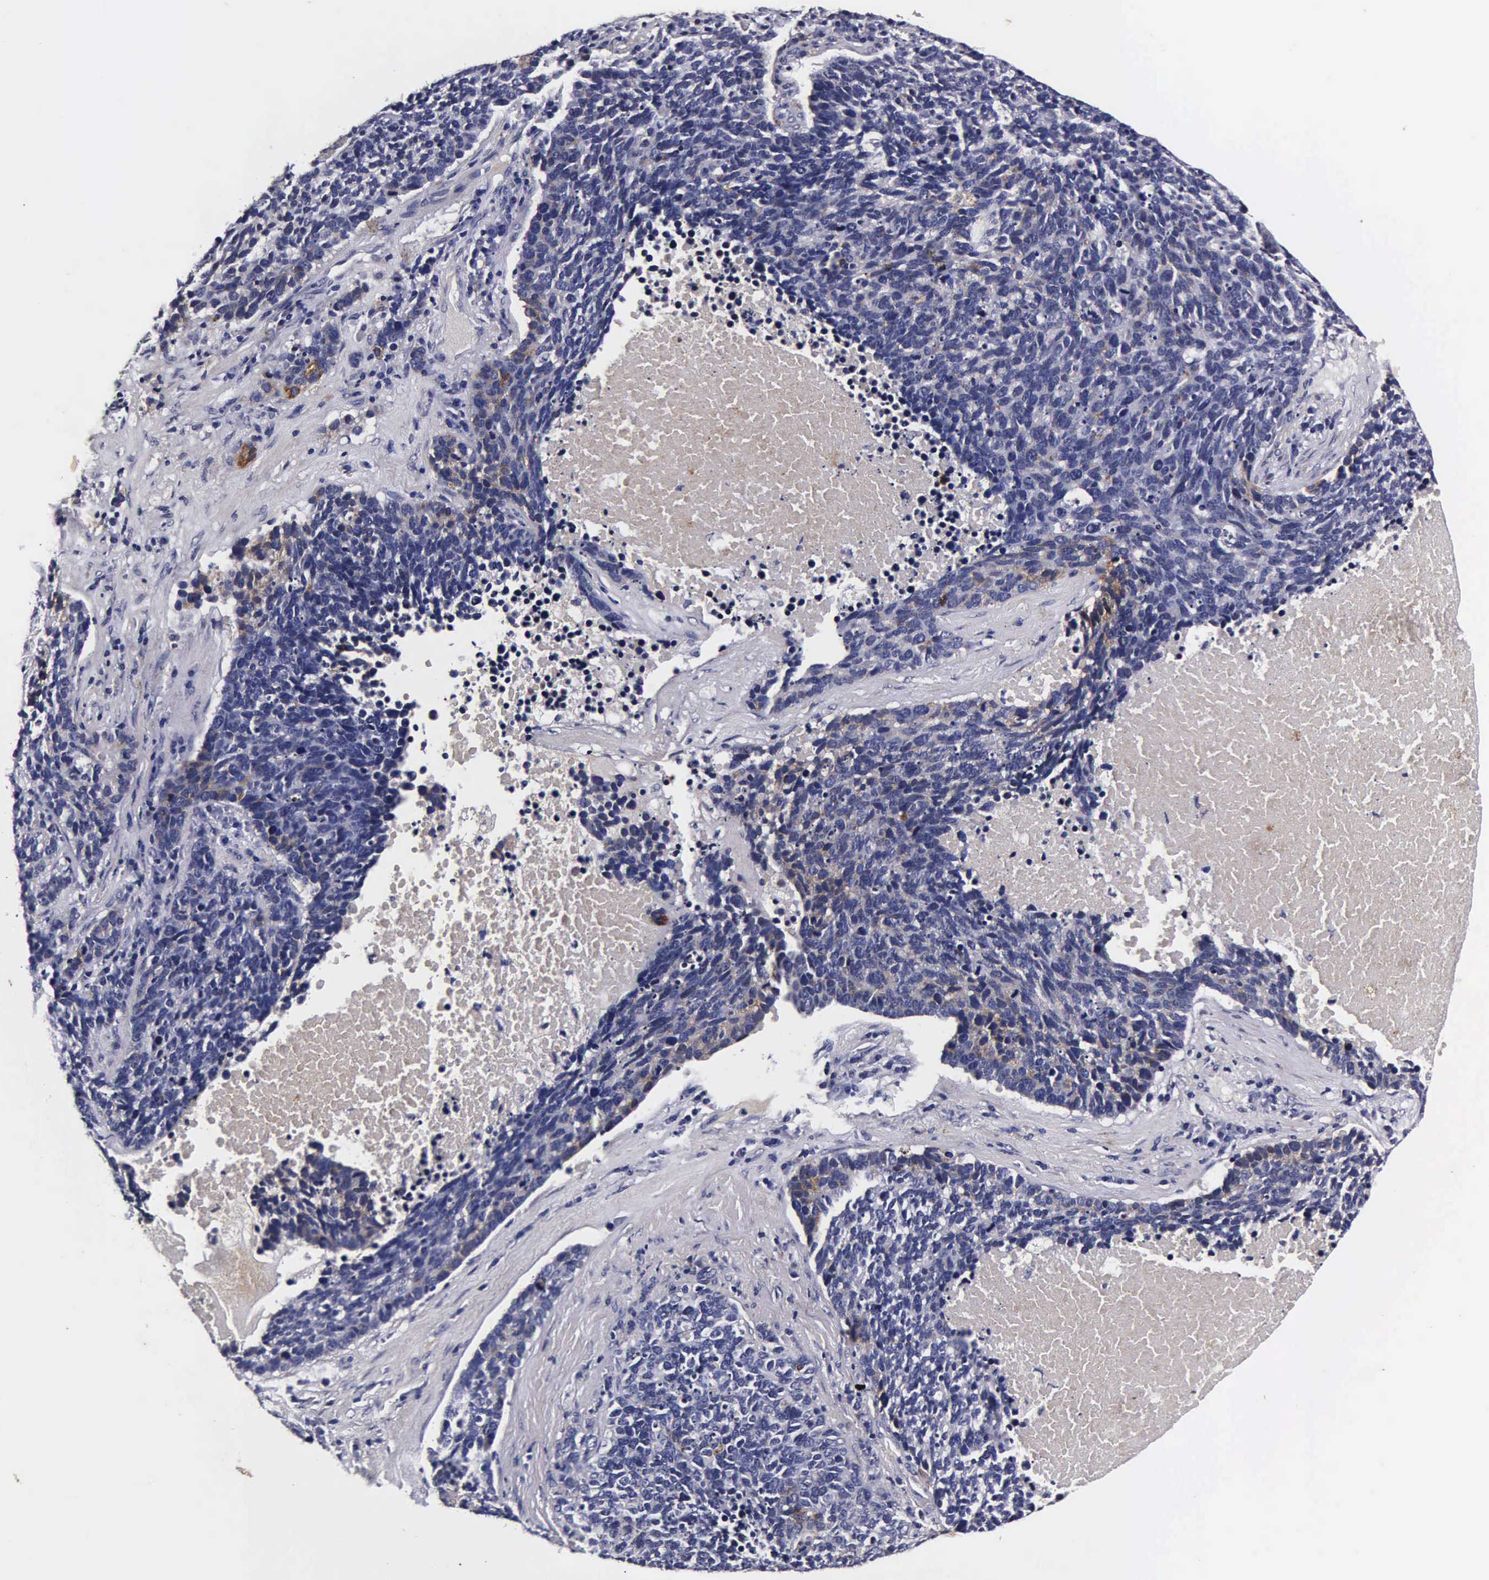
{"staining": {"intensity": "negative", "quantity": "none", "location": "none"}, "tissue": "lung cancer", "cell_type": "Tumor cells", "image_type": "cancer", "snomed": [{"axis": "morphology", "description": "Neoplasm, malignant, NOS"}, {"axis": "topography", "description": "Lung"}], "caption": "Photomicrograph shows no protein staining in tumor cells of lung cancer tissue. (Immunohistochemistry, brightfield microscopy, high magnification).", "gene": "CST3", "patient": {"sex": "female", "age": 75}}